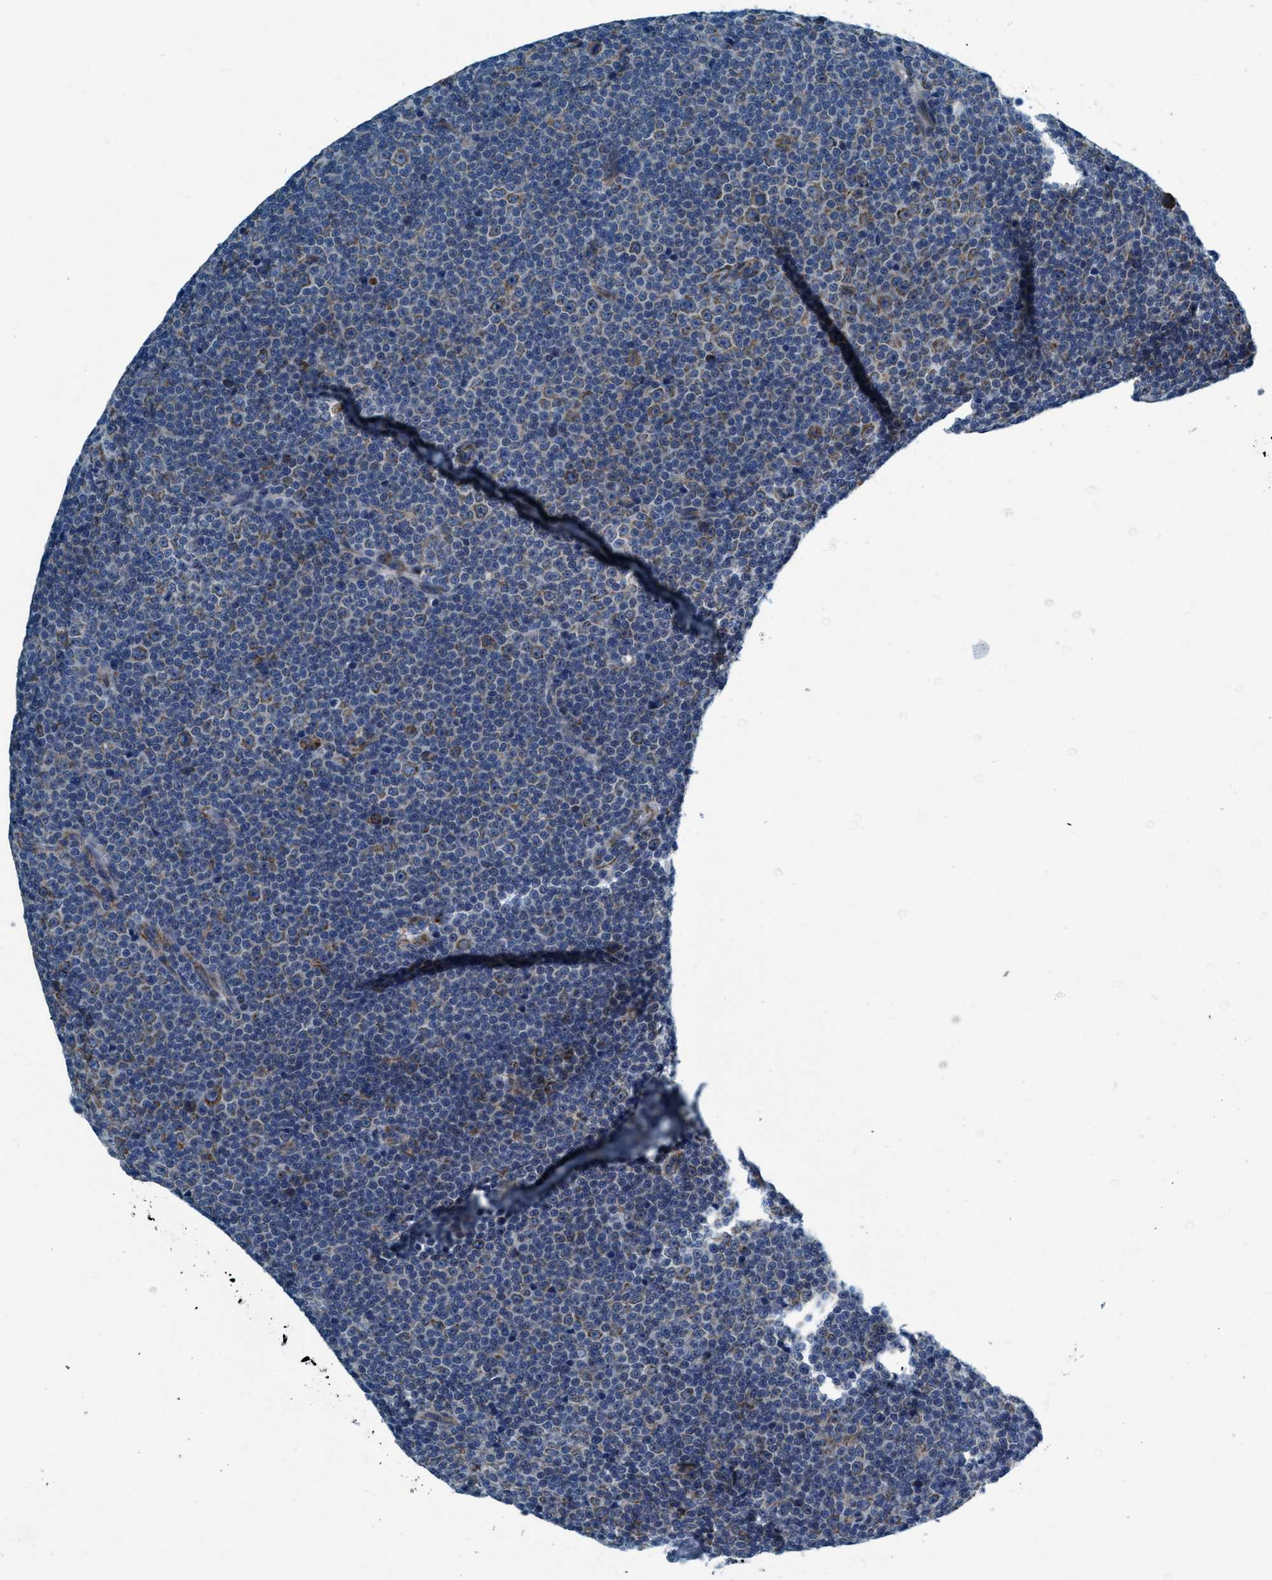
{"staining": {"intensity": "moderate", "quantity": "<25%", "location": "cytoplasmic/membranous"}, "tissue": "lymphoma", "cell_type": "Tumor cells", "image_type": "cancer", "snomed": [{"axis": "morphology", "description": "Malignant lymphoma, non-Hodgkin's type, Low grade"}, {"axis": "topography", "description": "Lymph node"}], "caption": "Human lymphoma stained for a protein (brown) demonstrates moderate cytoplasmic/membranous positive staining in about <25% of tumor cells.", "gene": "ARMC9", "patient": {"sex": "female", "age": 67}}